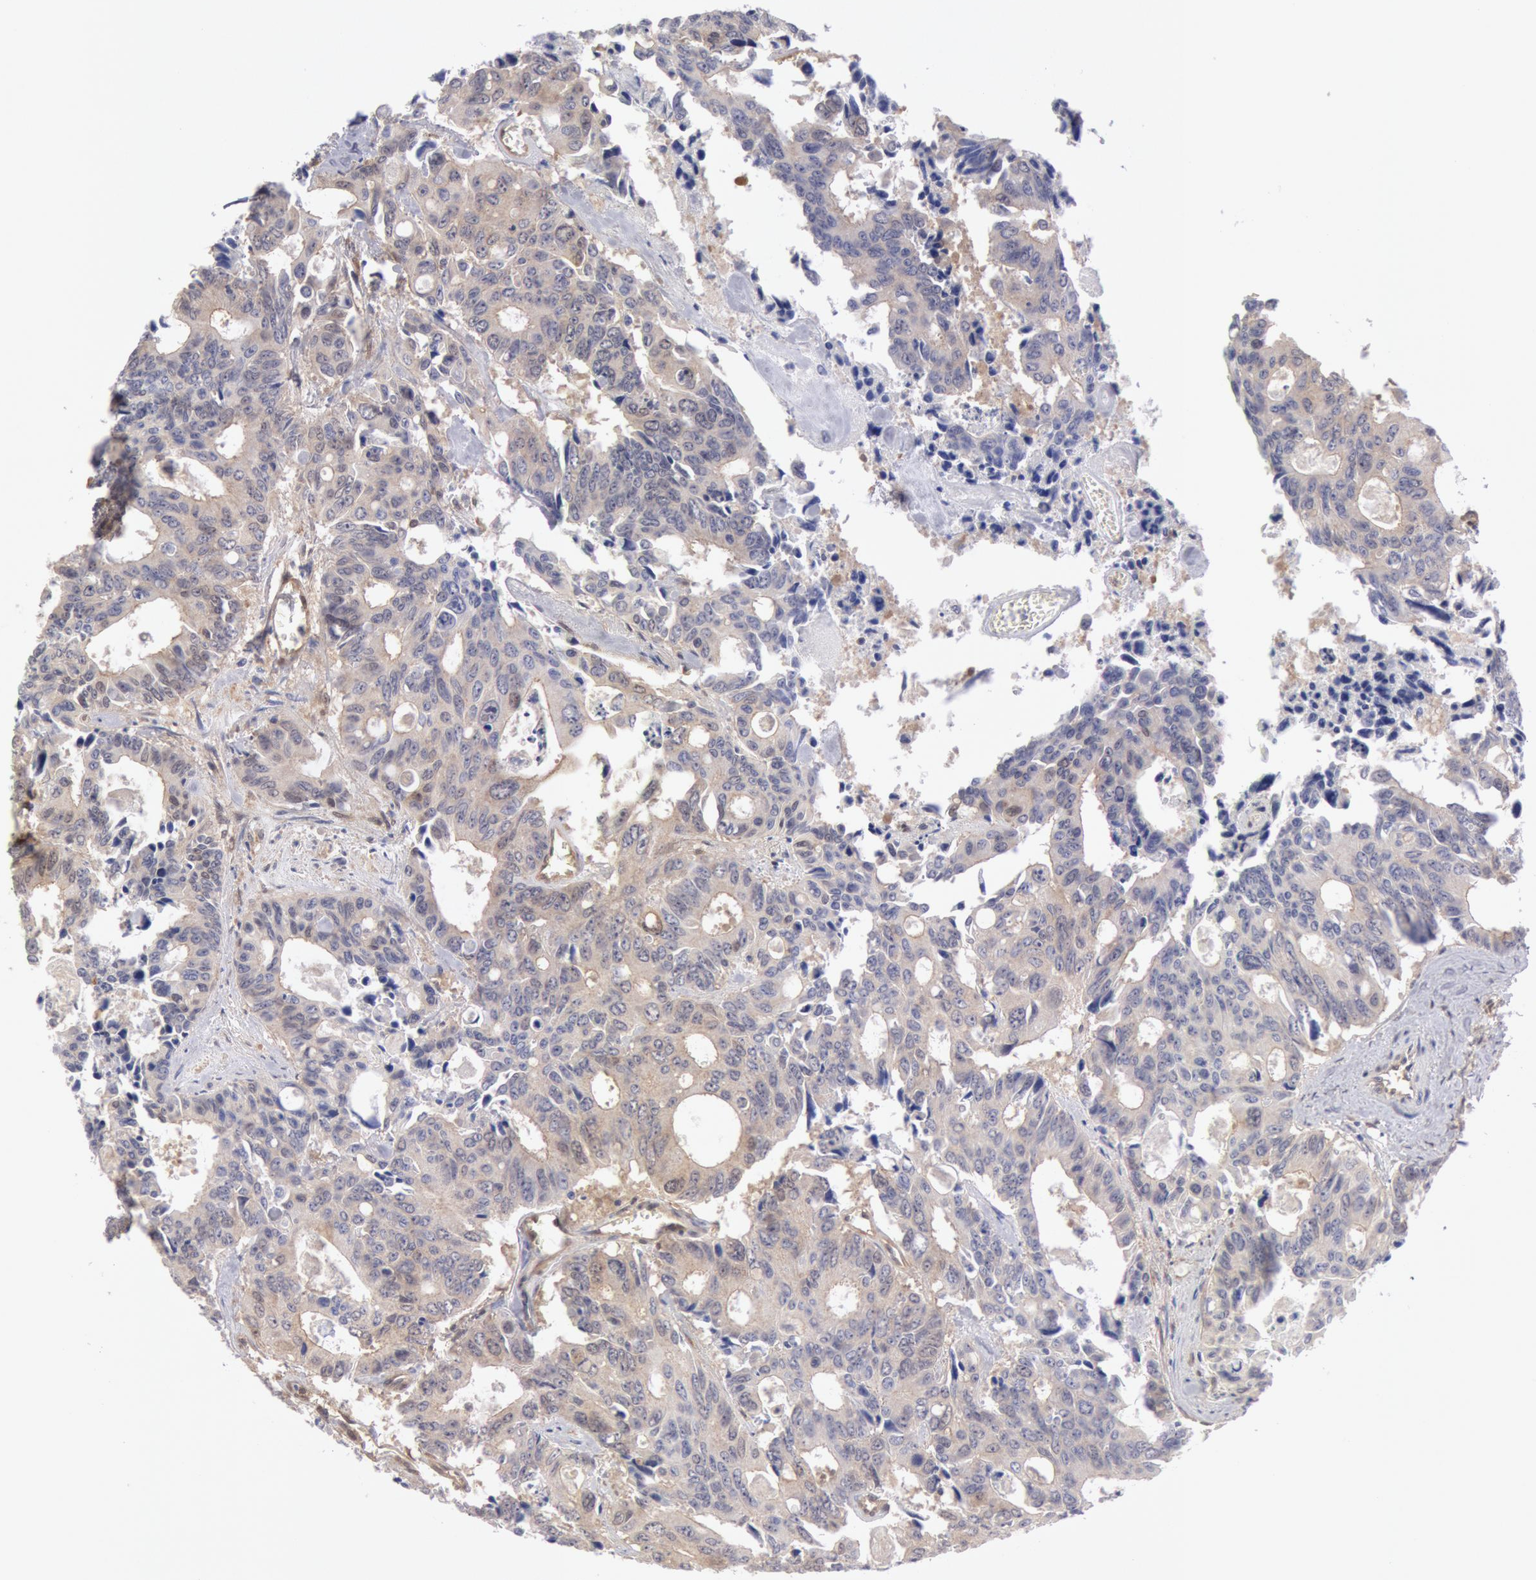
{"staining": {"intensity": "weak", "quantity": "25%-75%", "location": "cytoplasmic/membranous"}, "tissue": "colorectal cancer", "cell_type": "Tumor cells", "image_type": "cancer", "snomed": [{"axis": "morphology", "description": "Adenocarcinoma, NOS"}, {"axis": "topography", "description": "Rectum"}], "caption": "This histopathology image displays immunohistochemistry (IHC) staining of colorectal adenocarcinoma, with low weak cytoplasmic/membranous expression in about 25%-75% of tumor cells.", "gene": "CCDC50", "patient": {"sex": "male", "age": 76}}